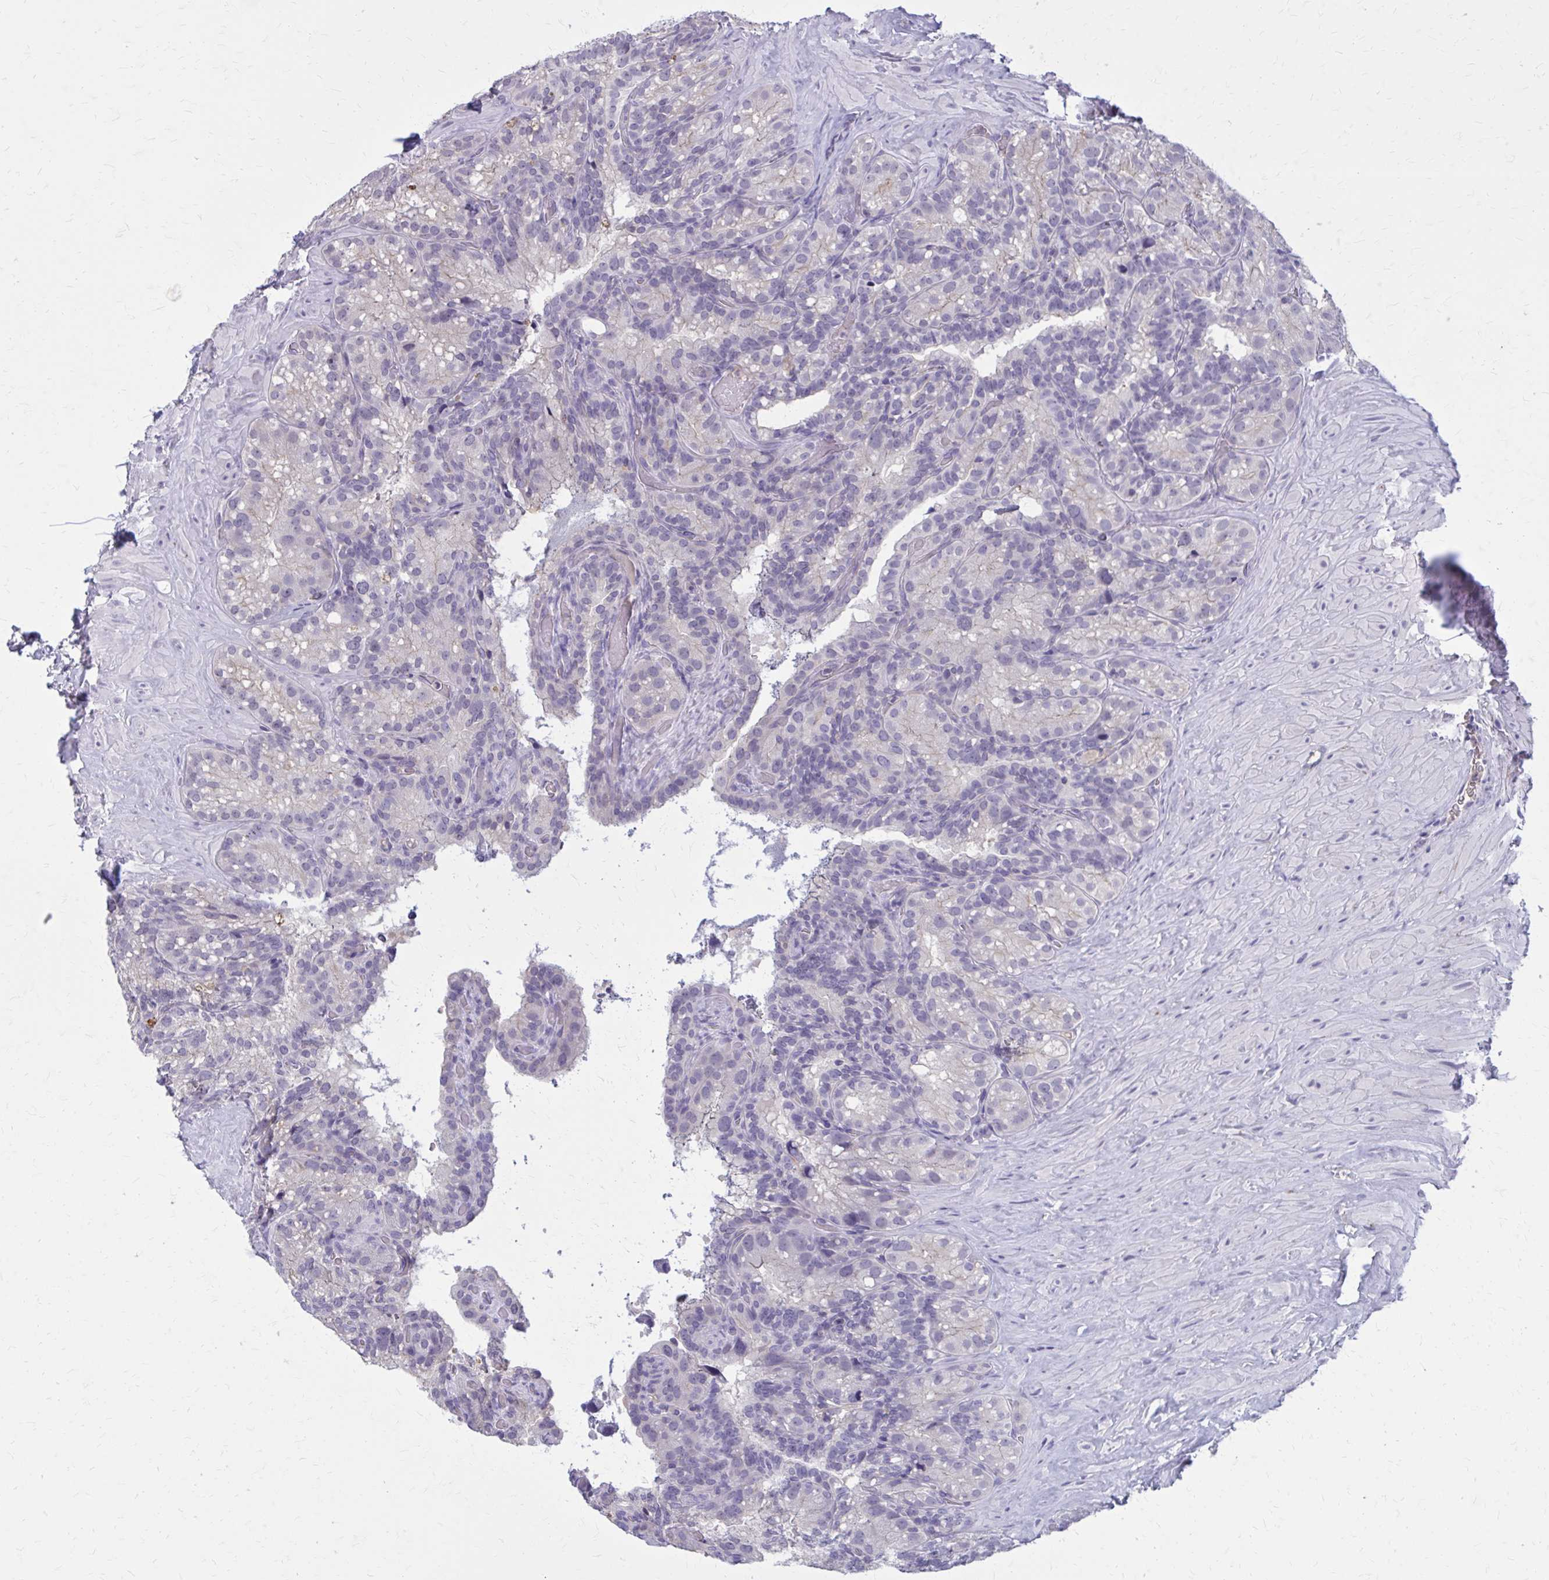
{"staining": {"intensity": "negative", "quantity": "none", "location": "none"}, "tissue": "seminal vesicle", "cell_type": "Glandular cells", "image_type": "normal", "snomed": [{"axis": "morphology", "description": "Normal tissue, NOS"}, {"axis": "topography", "description": "Seminal veicle"}], "caption": "Immunohistochemical staining of normal human seminal vesicle demonstrates no significant positivity in glandular cells.", "gene": "OR4A47", "patient": {"sex": "male", "age": 60}}